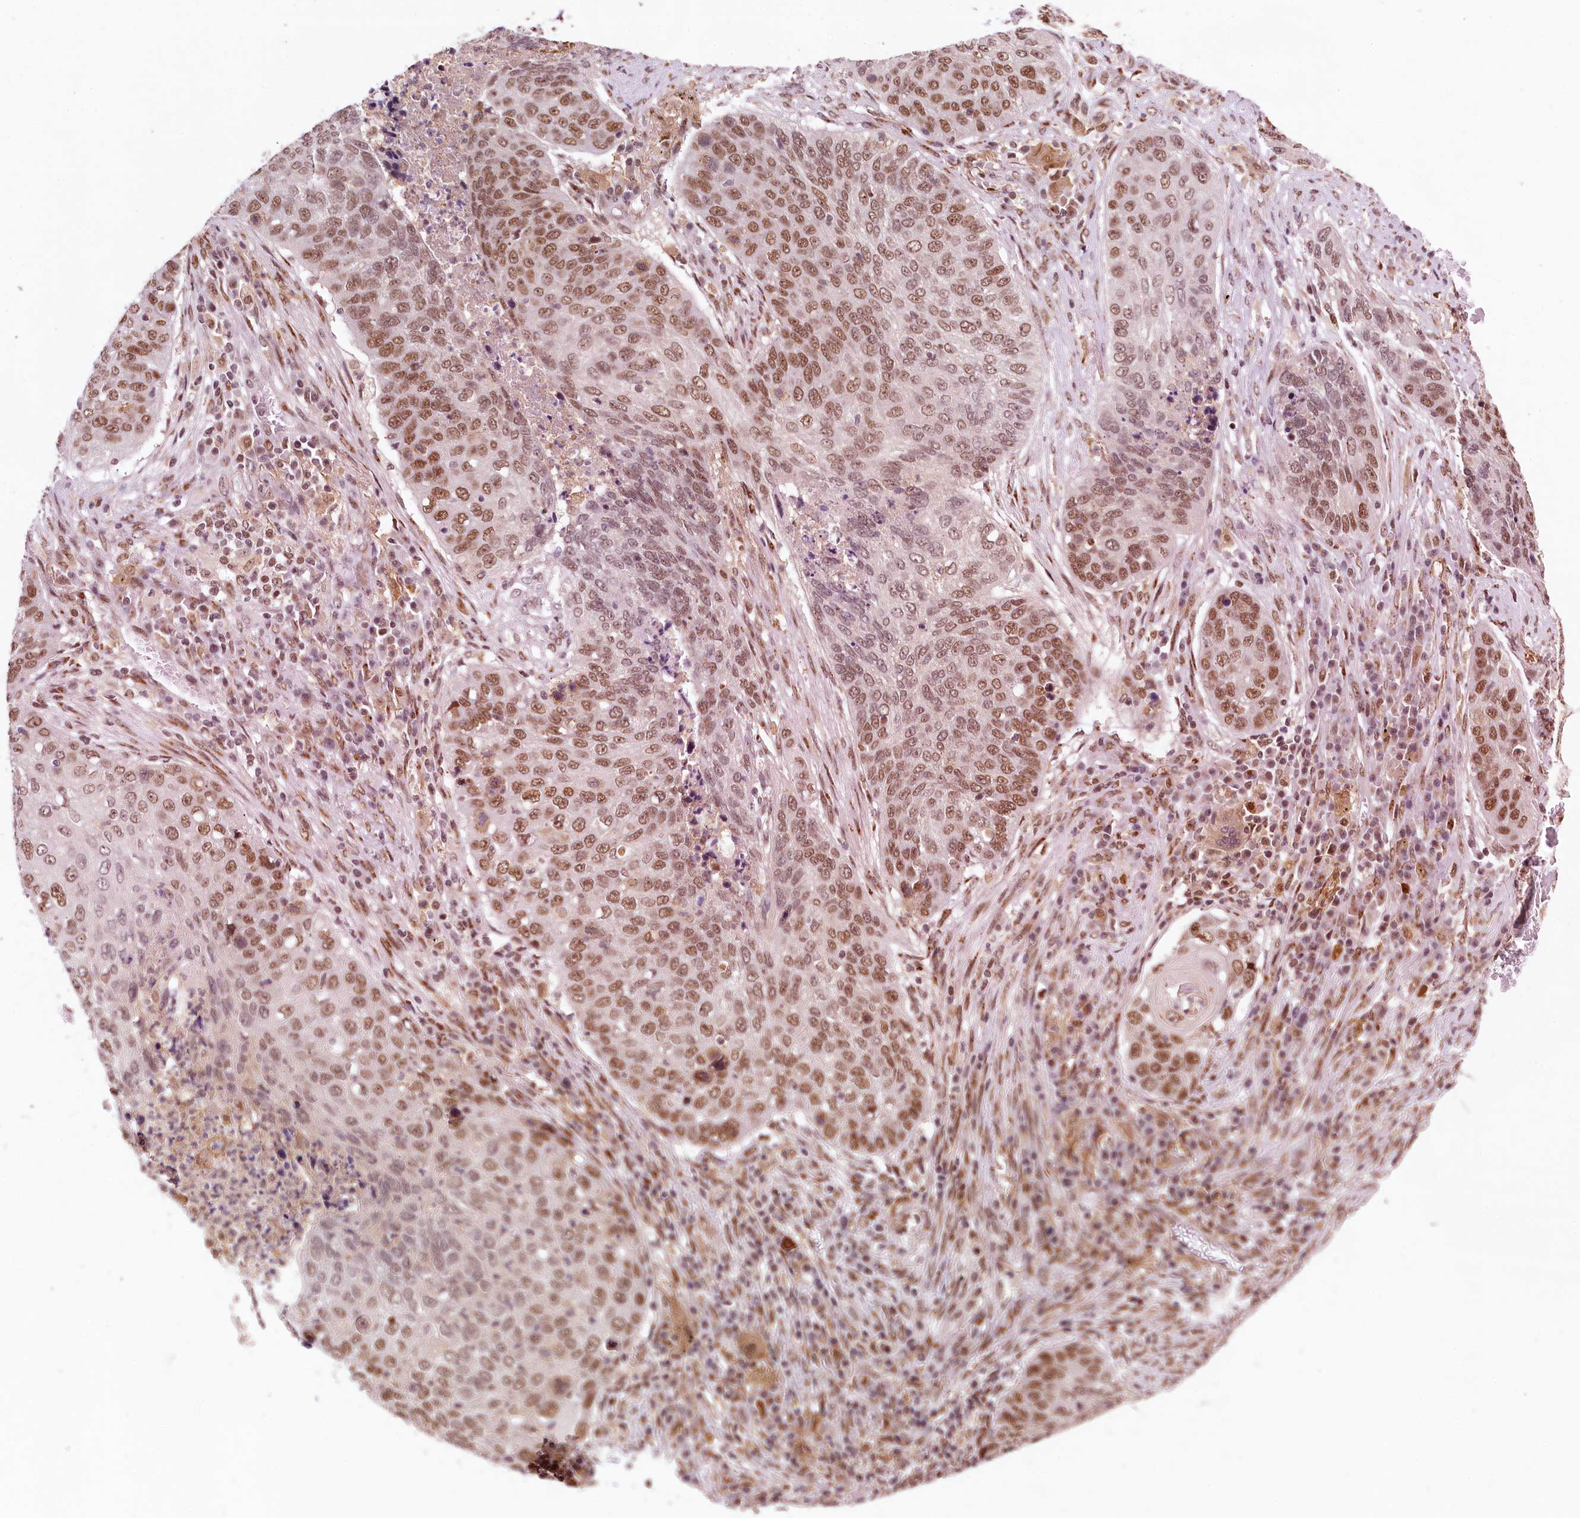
{"staining": {"intensity": "moderate", "quantity": ">75%", "location": "nuclear"}, "tissue": "lung cancer", "cell_type": "Tumor cells", "image_type": "cancer", "snomed": [{"axis": "morphology", "description": "Squamous cell carcinoma, NOS"}, {"axis": "topography", "description": "Lung"}], "caption": "Immunohistochemistry (IHC) histopathology image of neoplastic tissue: human squamous cell carcinoma (lung) stained using immunohistochemistry demonstrates medium levels of moderate protein expression localized specifically in the nuclear of tumor cells, appearing as a nuclear brown color.", "gene": "PPHLN1", "patient": {"sex": "female", "age": 63}}